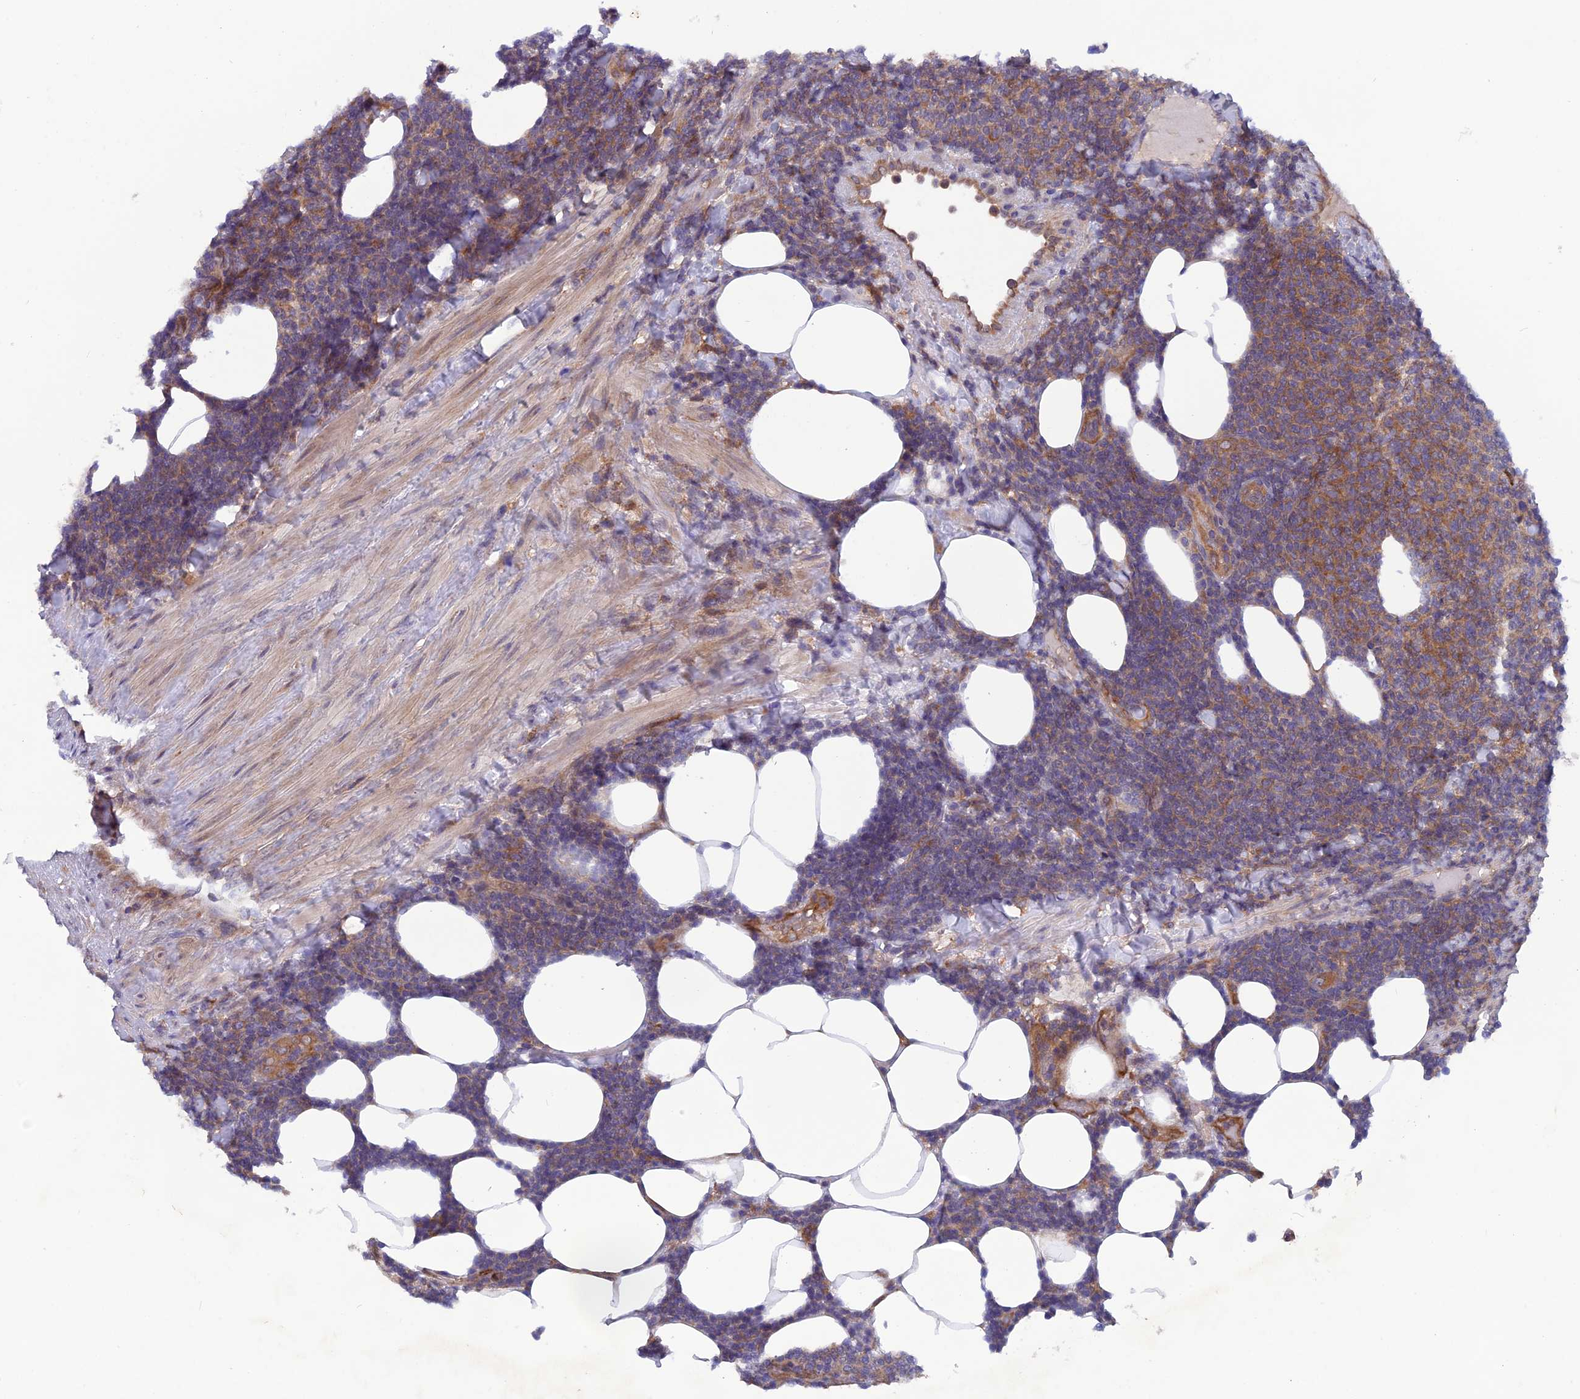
{"staining": {"intensity": "moderate", "quantity": "25%-75%", "location": "cytoplasmic/membranous"}, "tissue": "lymphoma", "cell_type": "Tumor cells", "image_type": "cancer", "snomed": [{"axis": "morphology", "description": "Malignant lymphoma, non-Hodgkin's type, Low grade"}, {"axis": "topography", "description": "Lymph node"}], "caption": "High-power microscopy captured an IHC image of lymphoma, revealing moderate cytoplasmic/membranous staining in about 25%-75% of tumor cells.", "gene": "MAST2", "patient": {"sex": "male", "age": 66}}